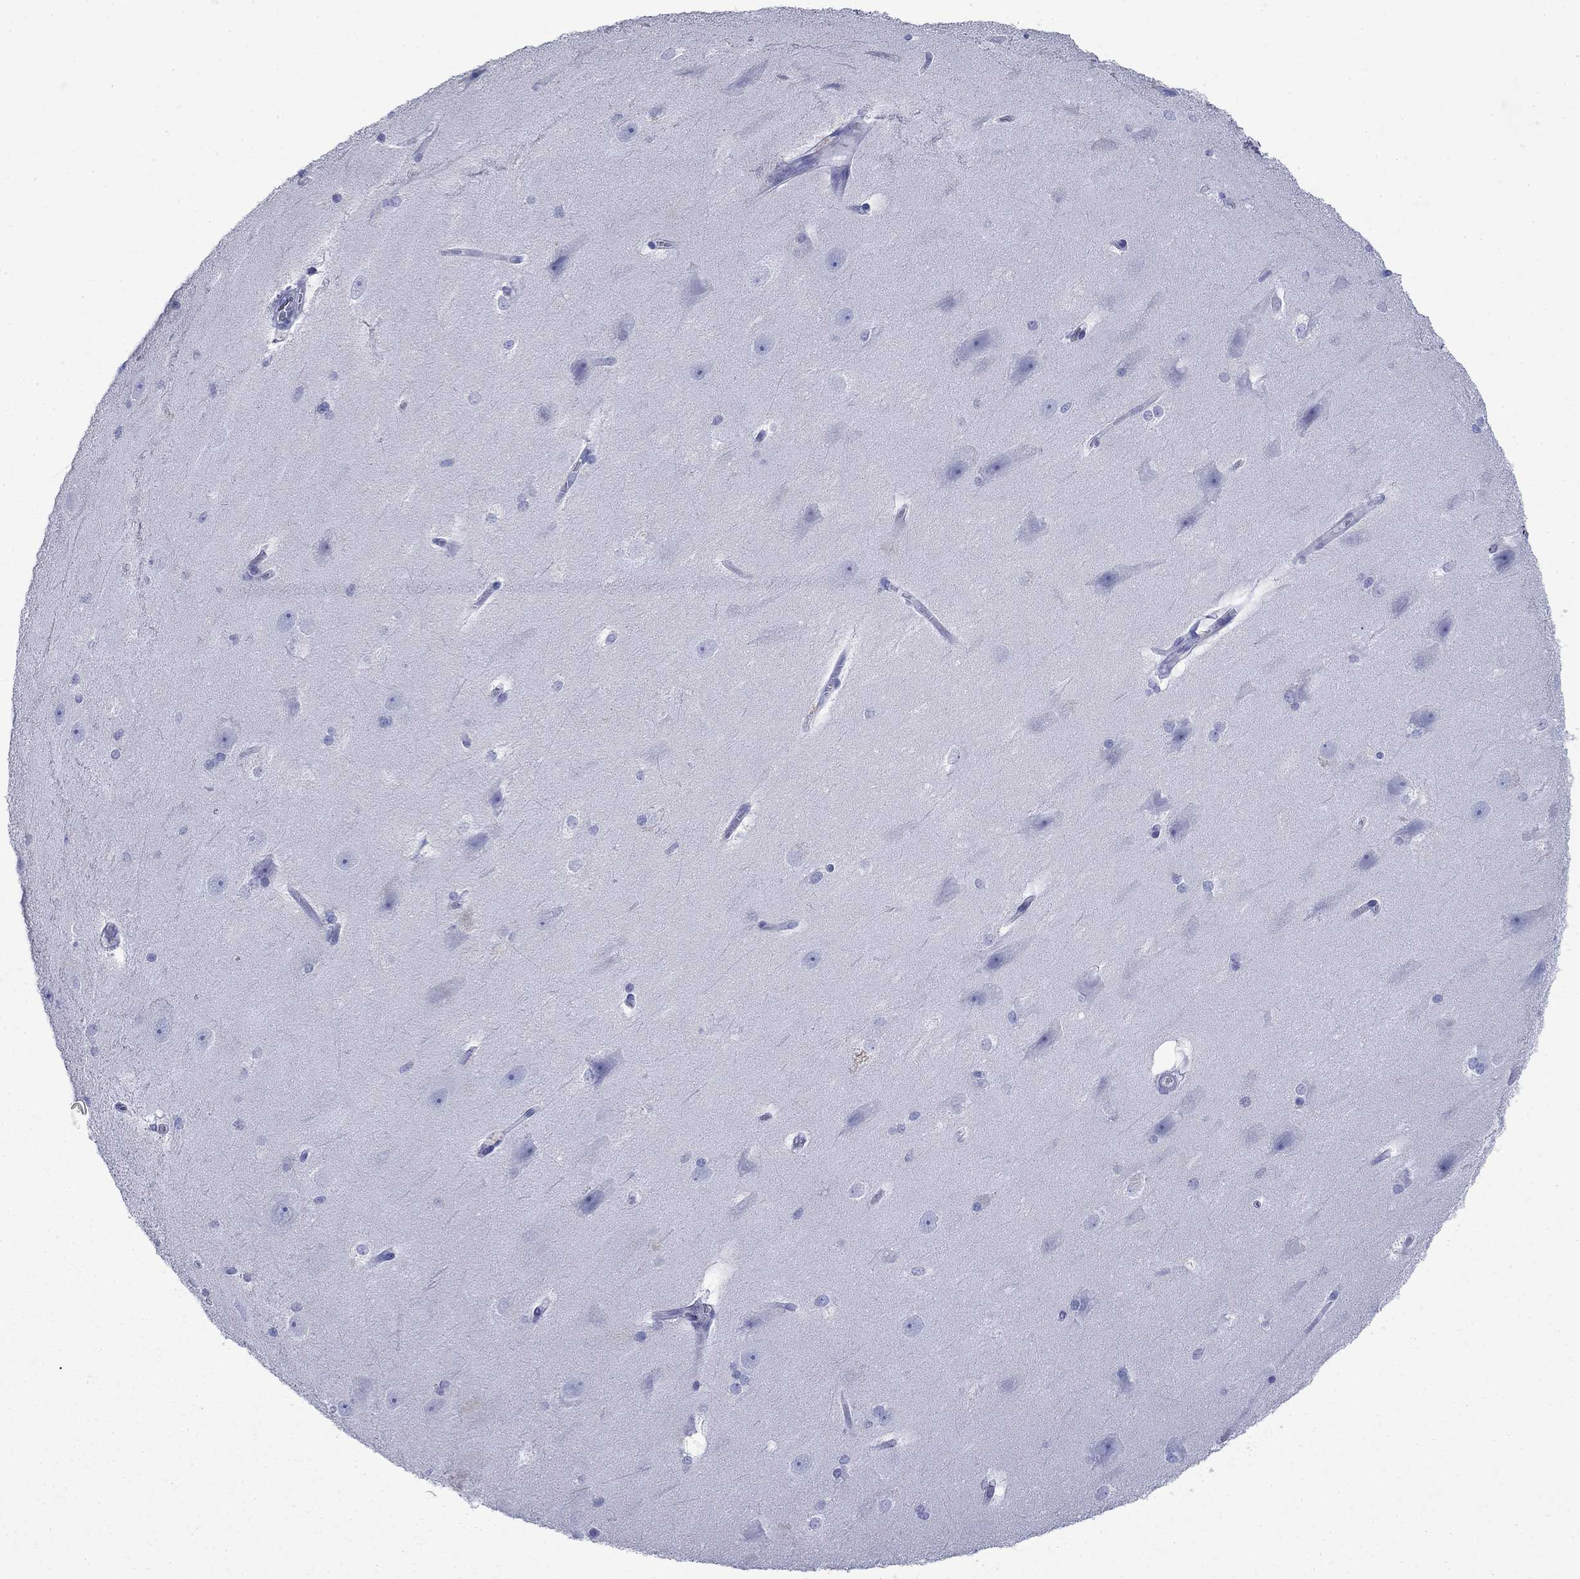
{"staining": {"intensity": "negative", "quantity": "none", "location": "none"}, "tissue": "hippocampus", "cell_type": "Glial cells", "image_type": "normal", "snomed": [{"axis": "morphology", "description": "Normal tissue, NOS"}, {"axis": "topography", "description": "Cerebral cortex"}, {"axis": "topography", "description": "Hippocampus"}], "caption": "High power microscopy micrograph of an immunohistochemistry (IHC) photomicrograph of unremarkable hippocampus, revealing no significant positivity in glial cells.", "gene": "AZU1", "patient": {"sex": "female", "age": 19}}